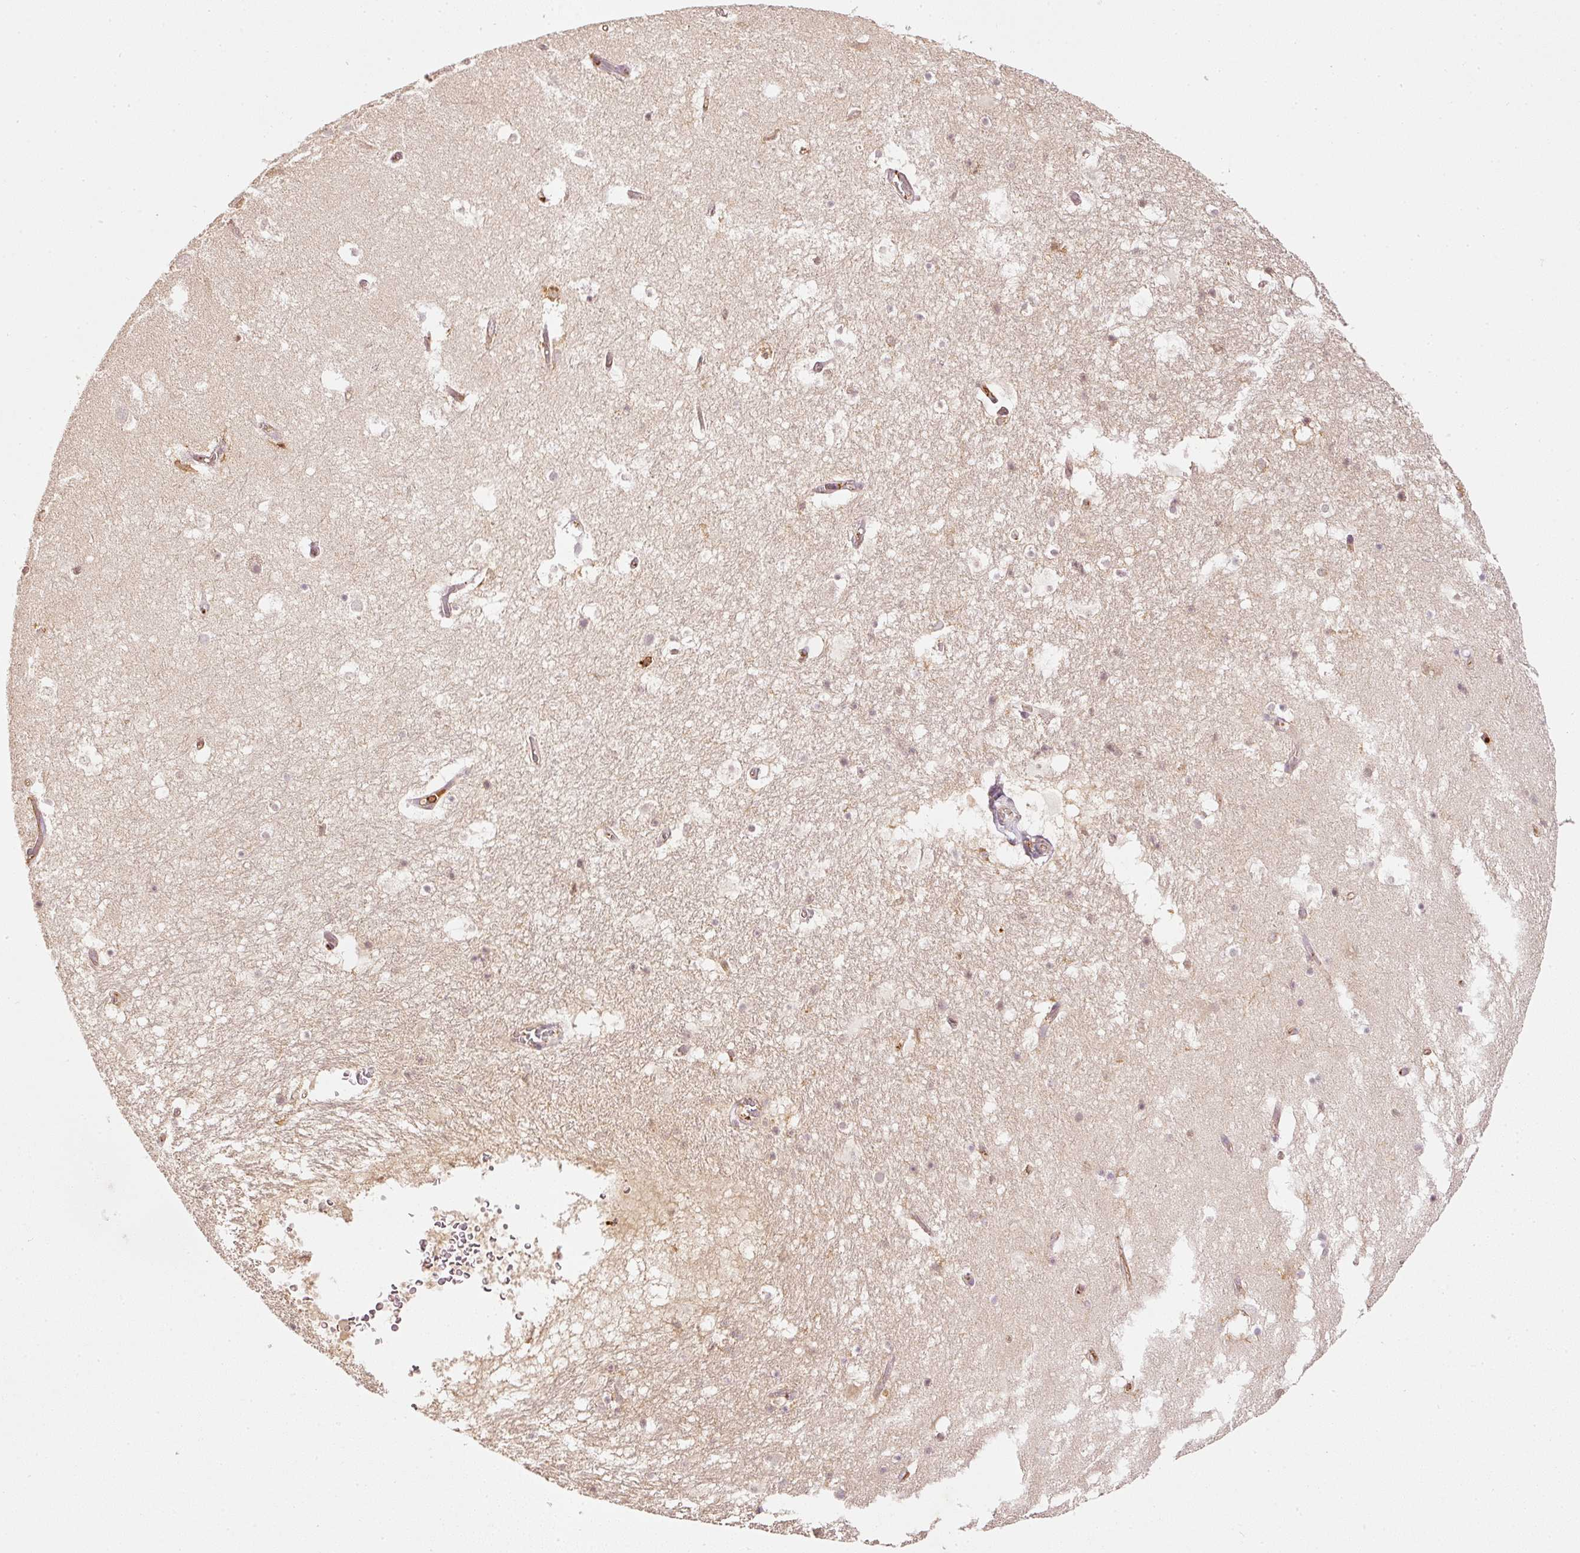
{"staining": {"intensity": "moderate", "quantity": "<25%", "location": "cytoplasmic/membranous"}, "tissue": "hippocampus", "cell_type": "Glial cells", "image_type": "normal", "snomed": [{"axis": "morphology", "description": "Normal tissue, NOS"}, {"axis": "topography", "description": "Hippocampus"}], "caption": "A photomicrograph of hippocampus stained for a protein displays moderate cytoplasmic/membranous brown staining in glial cells. Immunohistochemistry (ihc) stains the protein in brown and the nuclei are stained blue.", "gene": "EVL", "patient": {"sex": "female", "age": 52}}